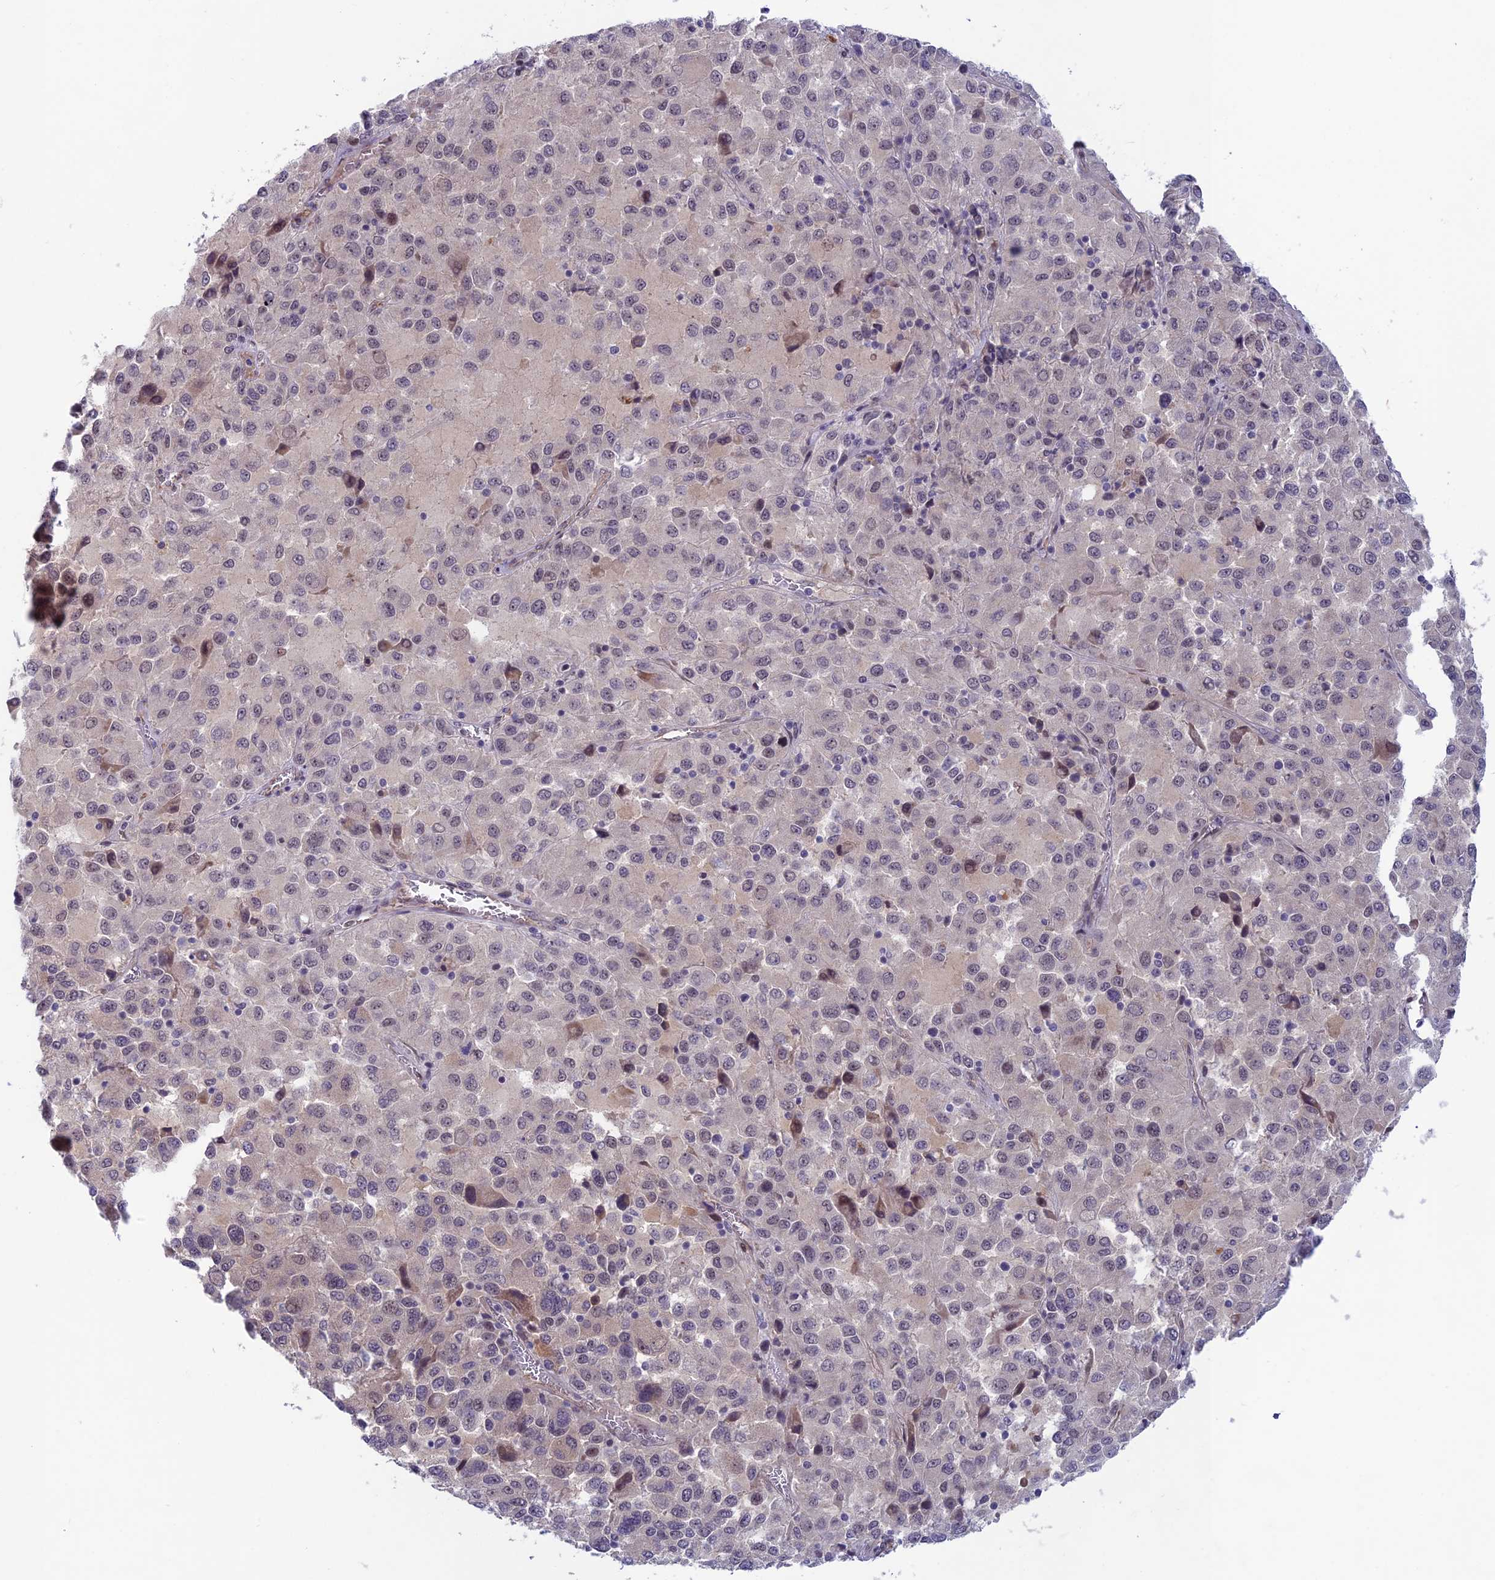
{"staining": {"intensity": "negative", "quantity": "none", "location": "none"}, "tissue": "melanoma", "cell_type": "Tumor cells", "image_type": "cancer", "snomed": [{"axis": "morphology", "description": "Malignant melanoma, Metastatic site"}, {"axis": "topography", "description": "Lung"}], "caption": "IHC histopathology image of neoplastic tissue: melanoma stained with DAB displays no significant protein expression in tumor cells.", "gene": "FKBPL", "patient": {"sex": "male", "age": 64}}